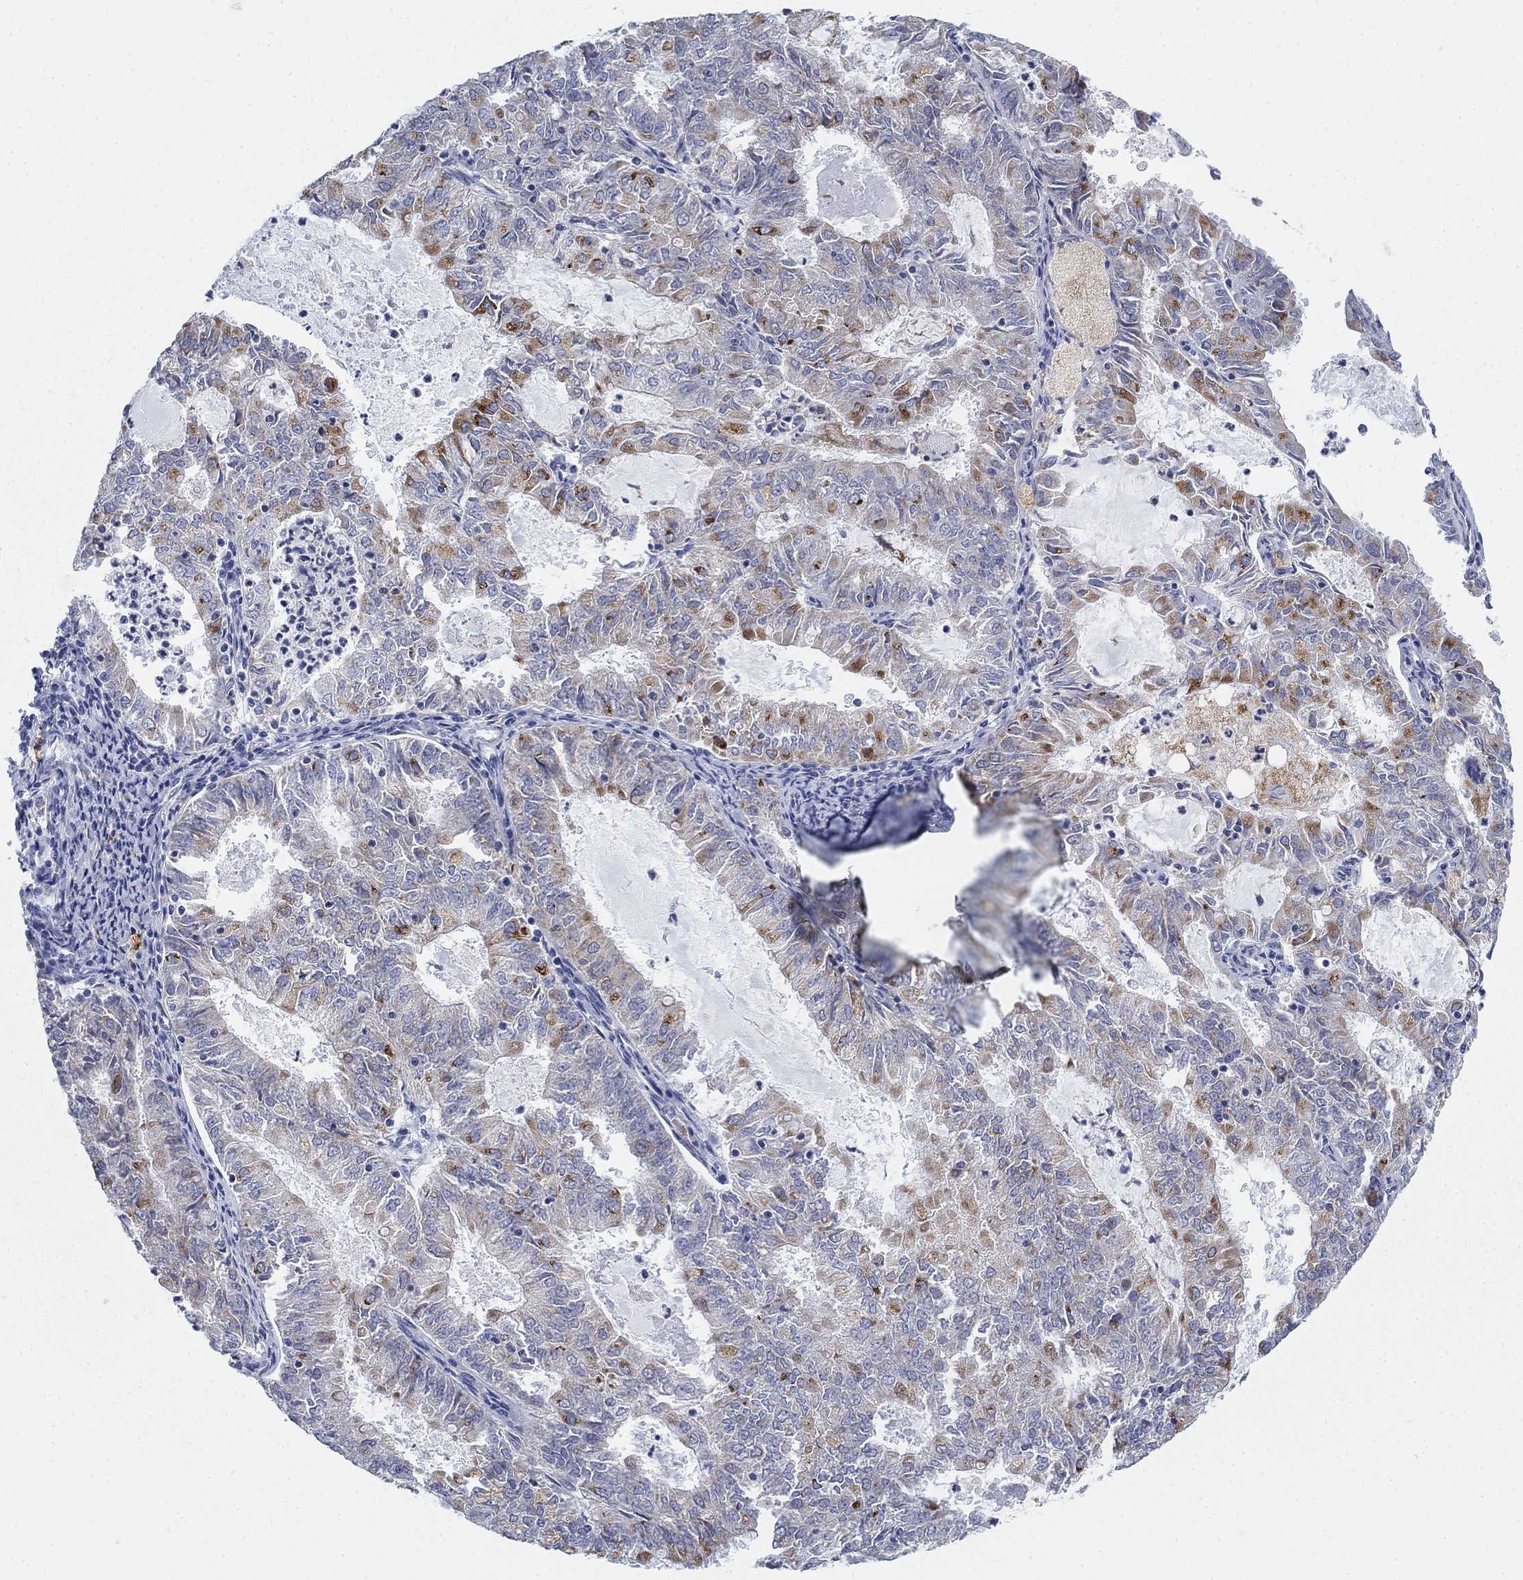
{"staining": {"intensity": "moderate", "quantity": "<25%", "location": "cytoplasmic/membranous"}, "tissue": "endometrial cancer", "cell_type": "Tumor cells", "image_type": "cancer", "snomed": [{"axis": "morphology", "description": "Adenocarcinoma, NOS"}, {"axis": "topography", "description": "Endometrium"}], "caption": "A brown stain shows moderate cytoplasmic/membranous expression of a protein in human endometrial cancer tumor cells.", "gene": "SCCPDH", "patient": {"sex": "female", "age": 57}}